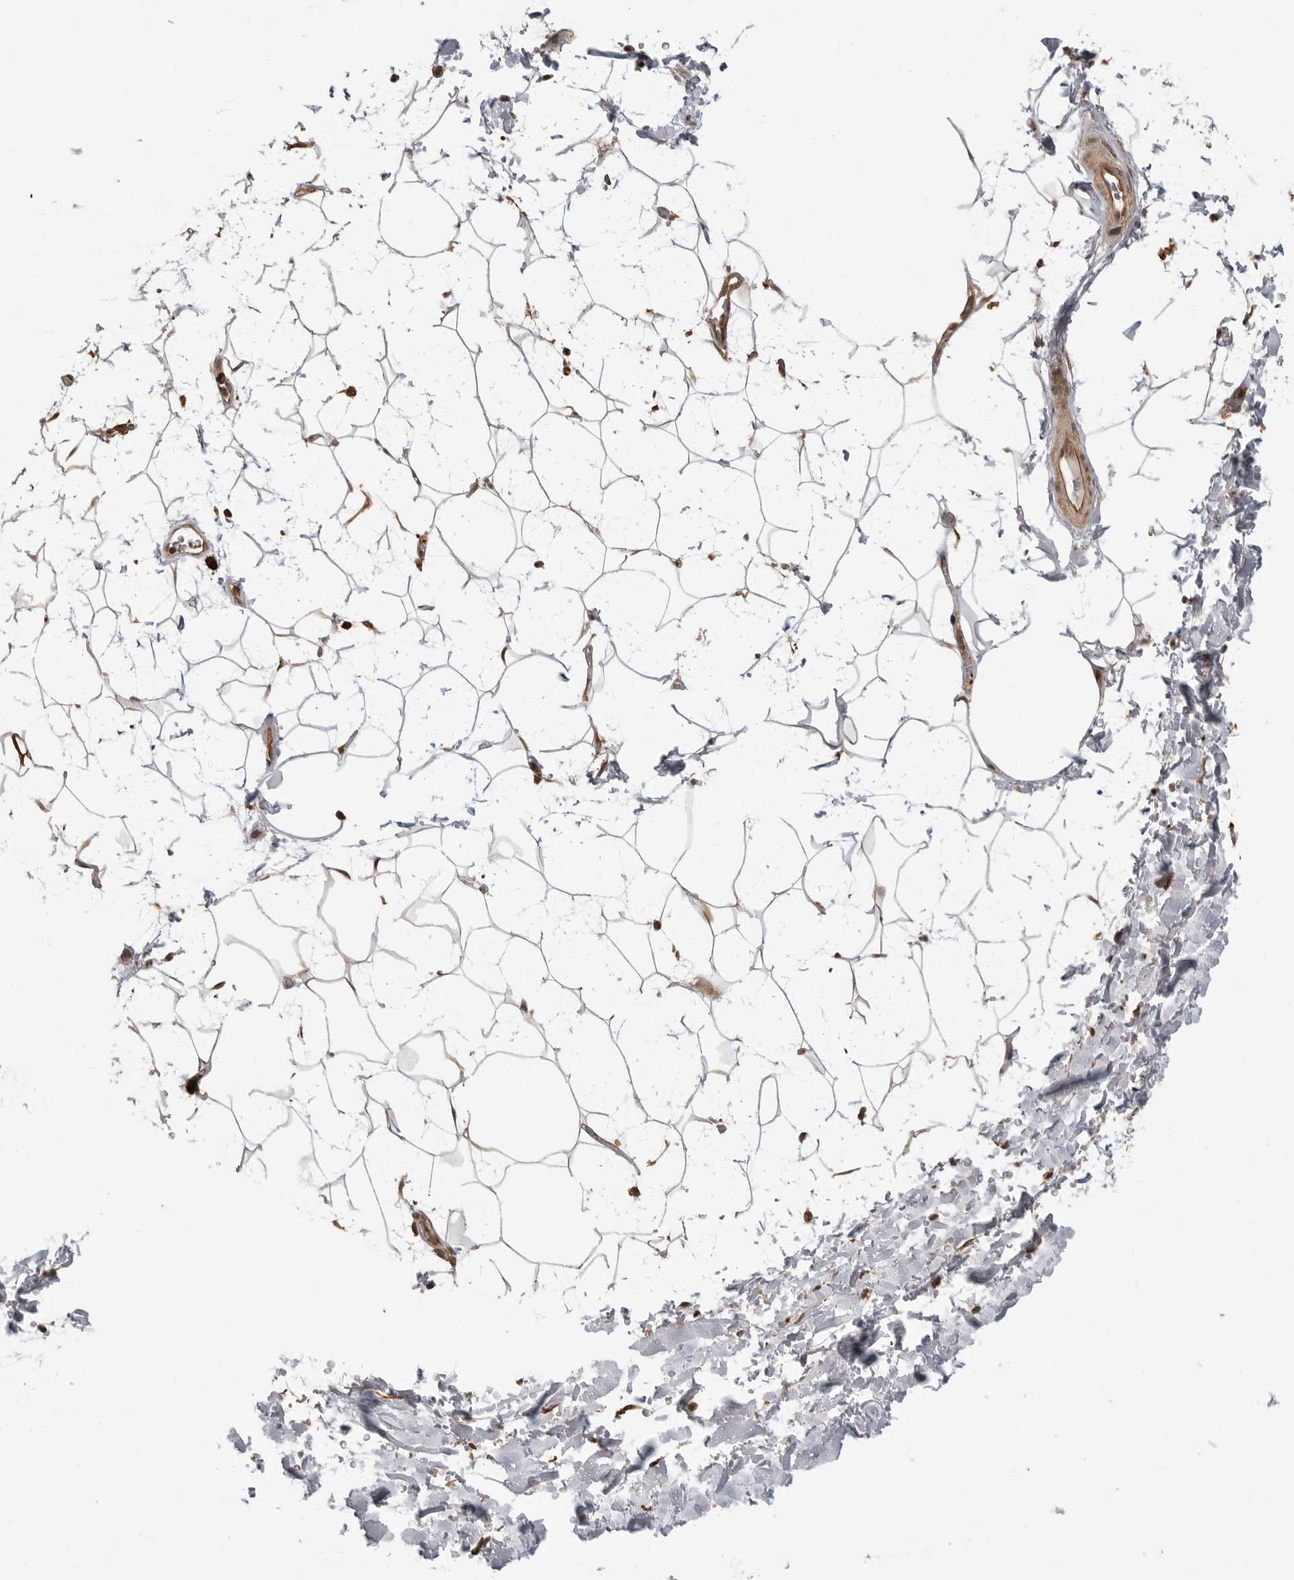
{"staining": {"intensity": "weak", "quantity": "25%-75%", "location": "cytoplasmic/membranous"}, "tissue": "adipose tissue", "cell_type": "Adipocytes", "image_type": "normal", "snomed": [{"axis": "morphology", "description": "Normal tissue, NOS"}, {"axis": "topography", "description": "Soft tissue"}], "caption": "Brown immunohistochemical staining in unremarkable human adipose tissue shows weak cytoplasmic/membranous staining in about 25%-75% of adipocytes.", "gene": "IDO1", "patient": {"sex": "male", "age": 72}}